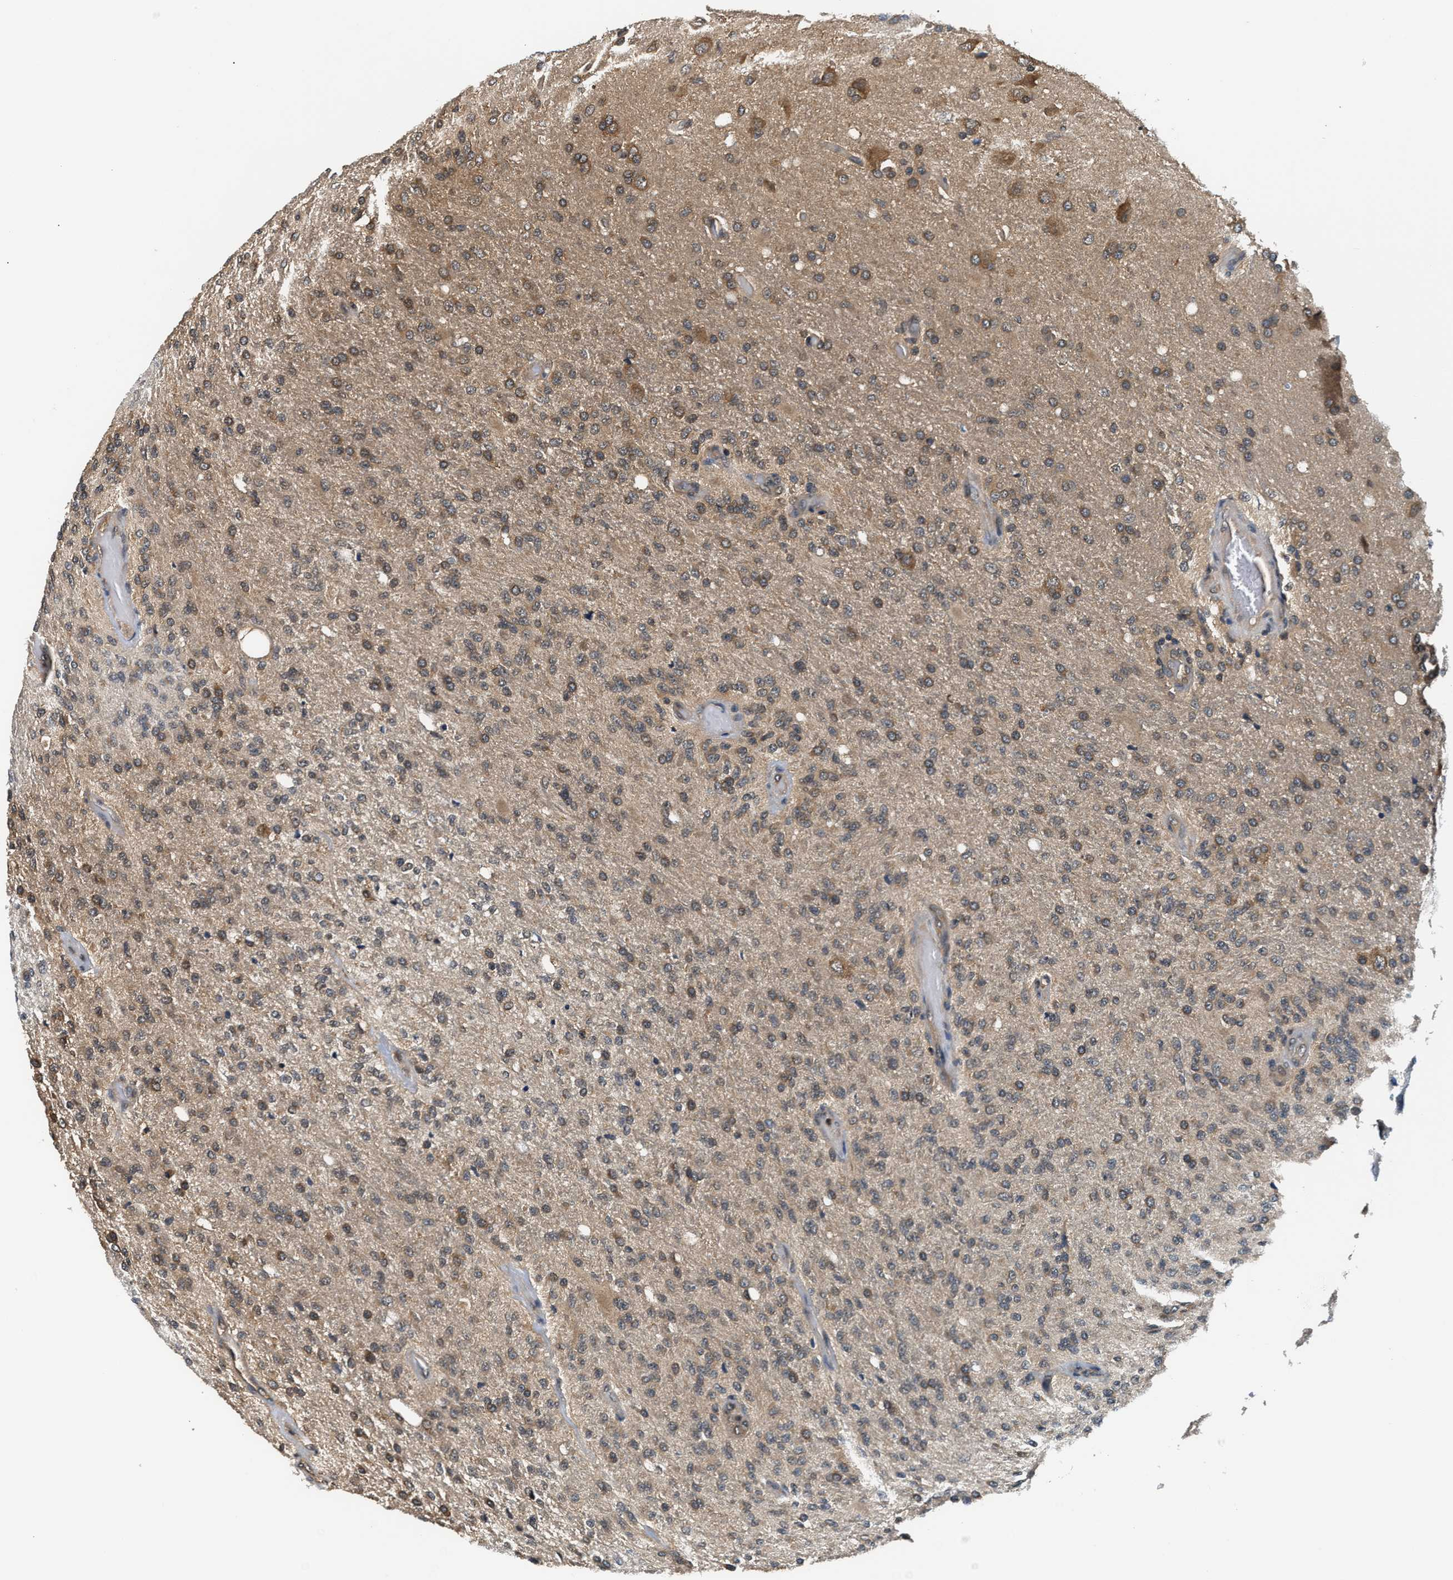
{"staining": {"intensity": "moderate", "quantity": ">75%", "location": "cytoplasmic/membranous"}, "tissue": "glioma", "cell_type": "Tumor cells", "image_type": "cancer", "snomed": [{"axis": "morphology", "description": "Normal tissue, NOS"}, {"axis": "morphology", "description": "Glioma, malignant, High grade"}, {"axis": "topography", "description": "Cerebral cortex"}], "caption": "Immunohistochemical staining of malignant high-grade glioma exhibits medium levels of moderate cytoplasmic/membranous protein positivity in about >75% of tumor cells.", "gene": "RAB29", "patient": {"sex": "male", "age": 77}}